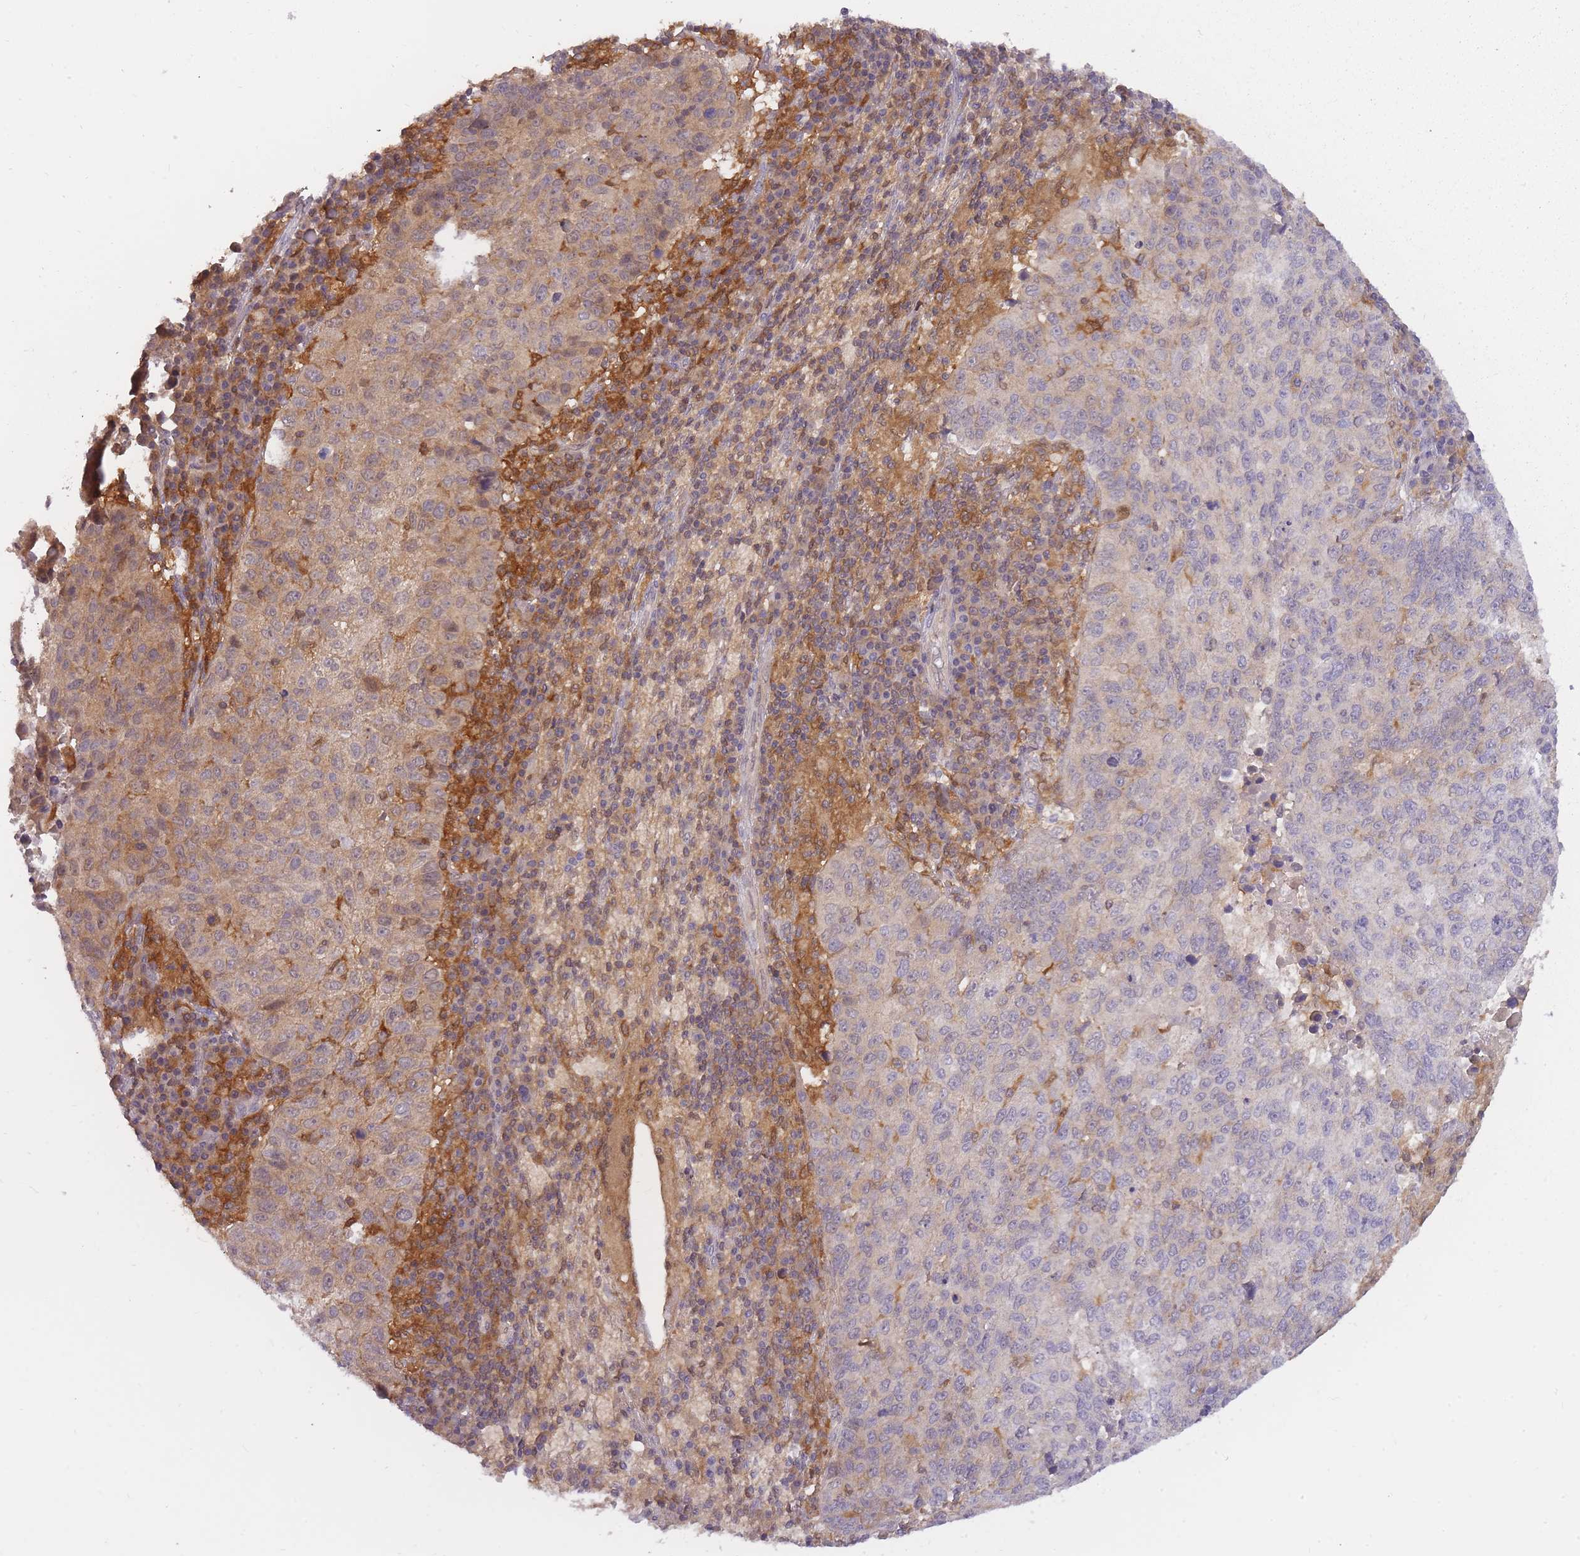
{"staining": {"intensity": "weak", "quantity": "25%-75%", "location": "cytoplasmic/membranous"}, "tissue": "lung cancer", "cell_type": "Tumor cells", "image_type": "cancer", "snomed": [{"axis": "morphology", "description": "Squamous cell carcinoma, NOS"}, {"axis": "topography", "description": "Lung"}], "caption": "Immunohistochemical staining of lung cancer demonstrates weak cytoplasmic/membranous protein staining in approximately 25%-75% of tumor cells. (Stains: DAB in brown, nuclei in blue, Microscopy: brightfield microscopy at high magnification).", "gene": "CXorf38", "patient": {"sex": "male", "age": 73}}